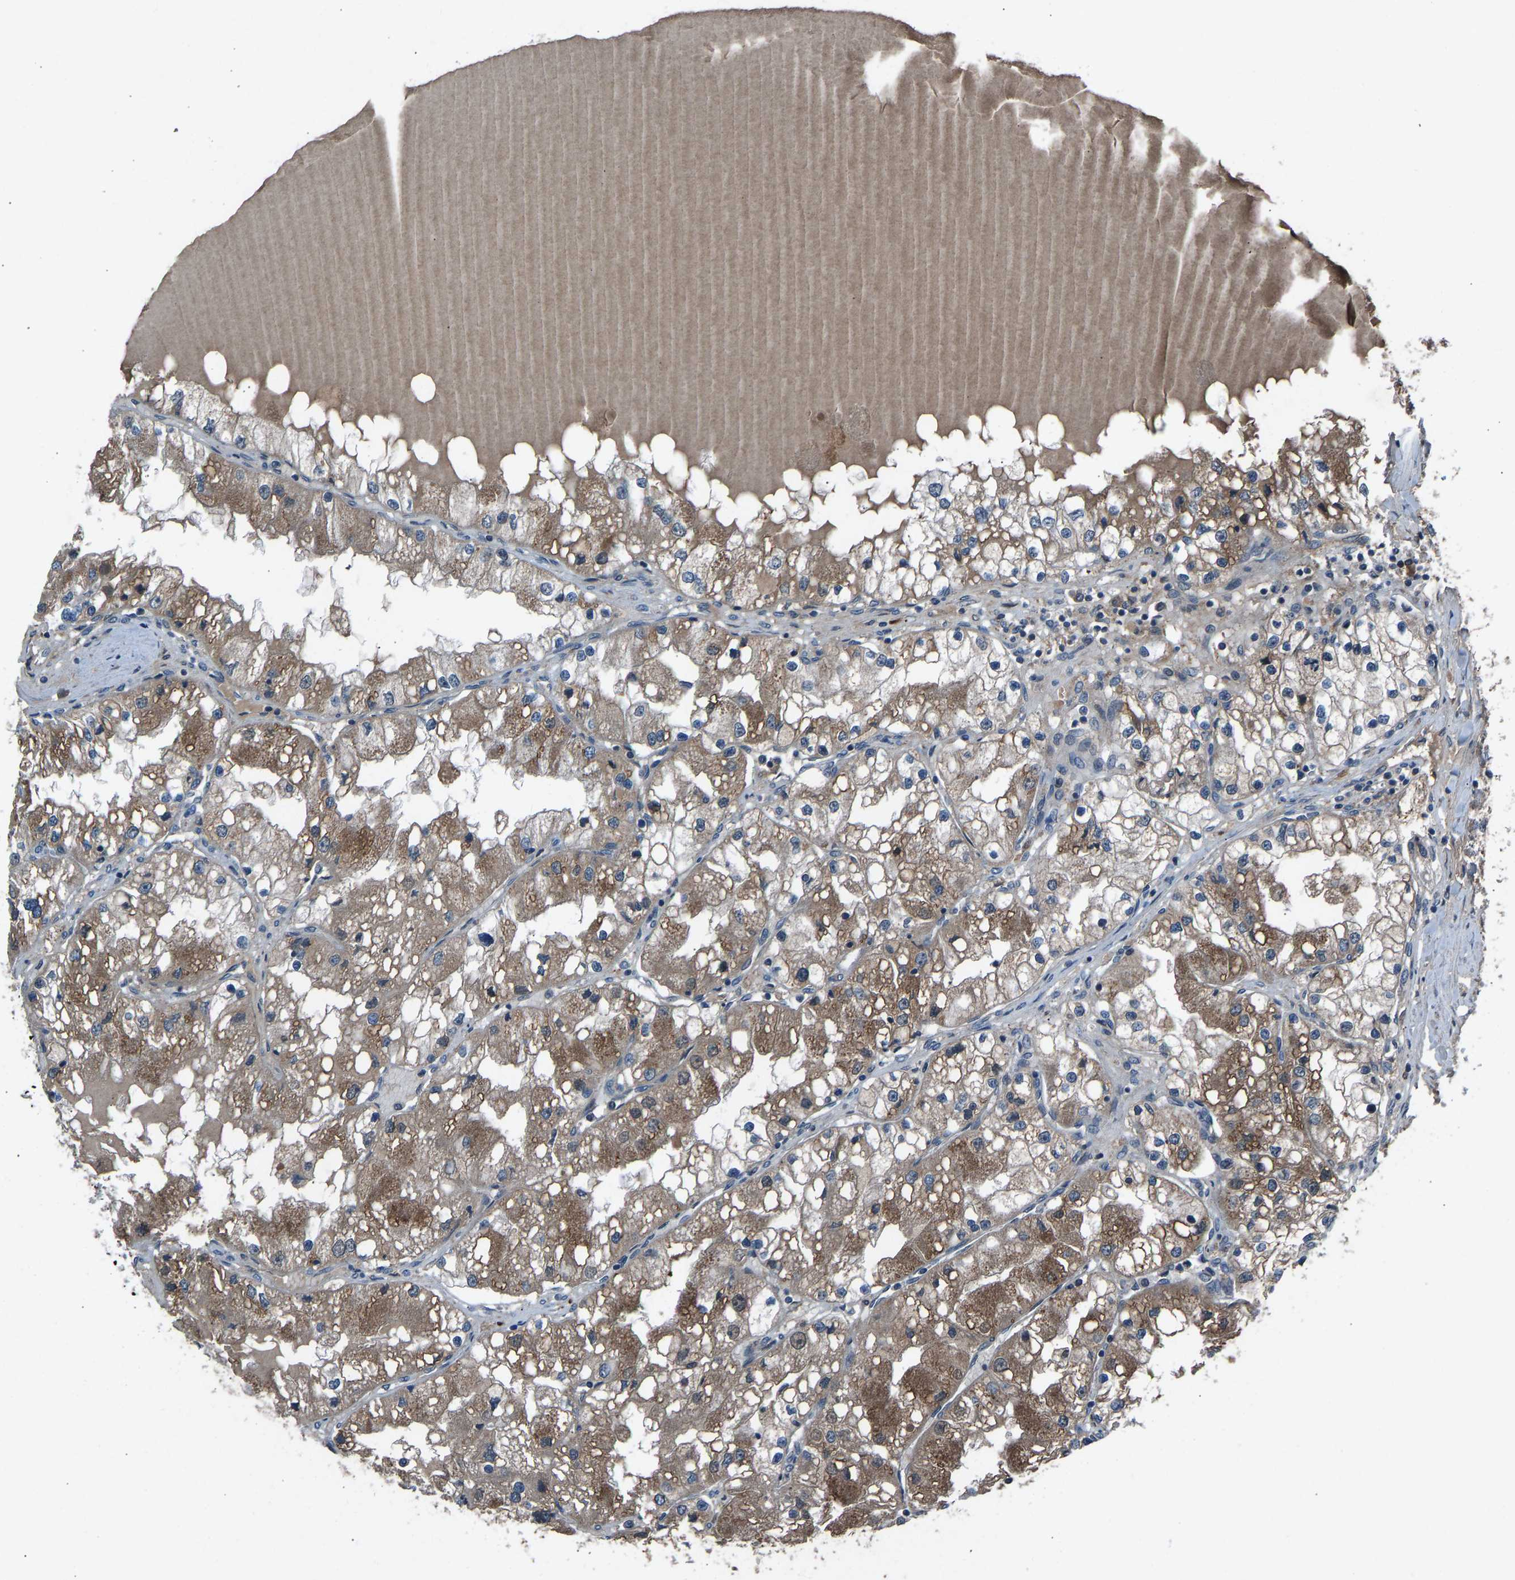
{"staining": {"intensity": "moderate", "quantity": ">75%", "location": "cytoplasmic/membranous"}, "tissue": "renal cancer", "cell_type": "Tumor cells", "image_type": "cancer", "snomed": [{"axis": "morphology", "description": "Adenocarcinoma, NOS"}, {"axis": "topography", "description": "Kidney"}], "caption": "Human renal adenocarcinoma stained for a protein (brown) exhibits moderate cytoplasmic/membranous positive staining in approximately >75% of tumor cells.", "gene": "SLC43A1", "patient": {"sex": "male", "age": 68}}